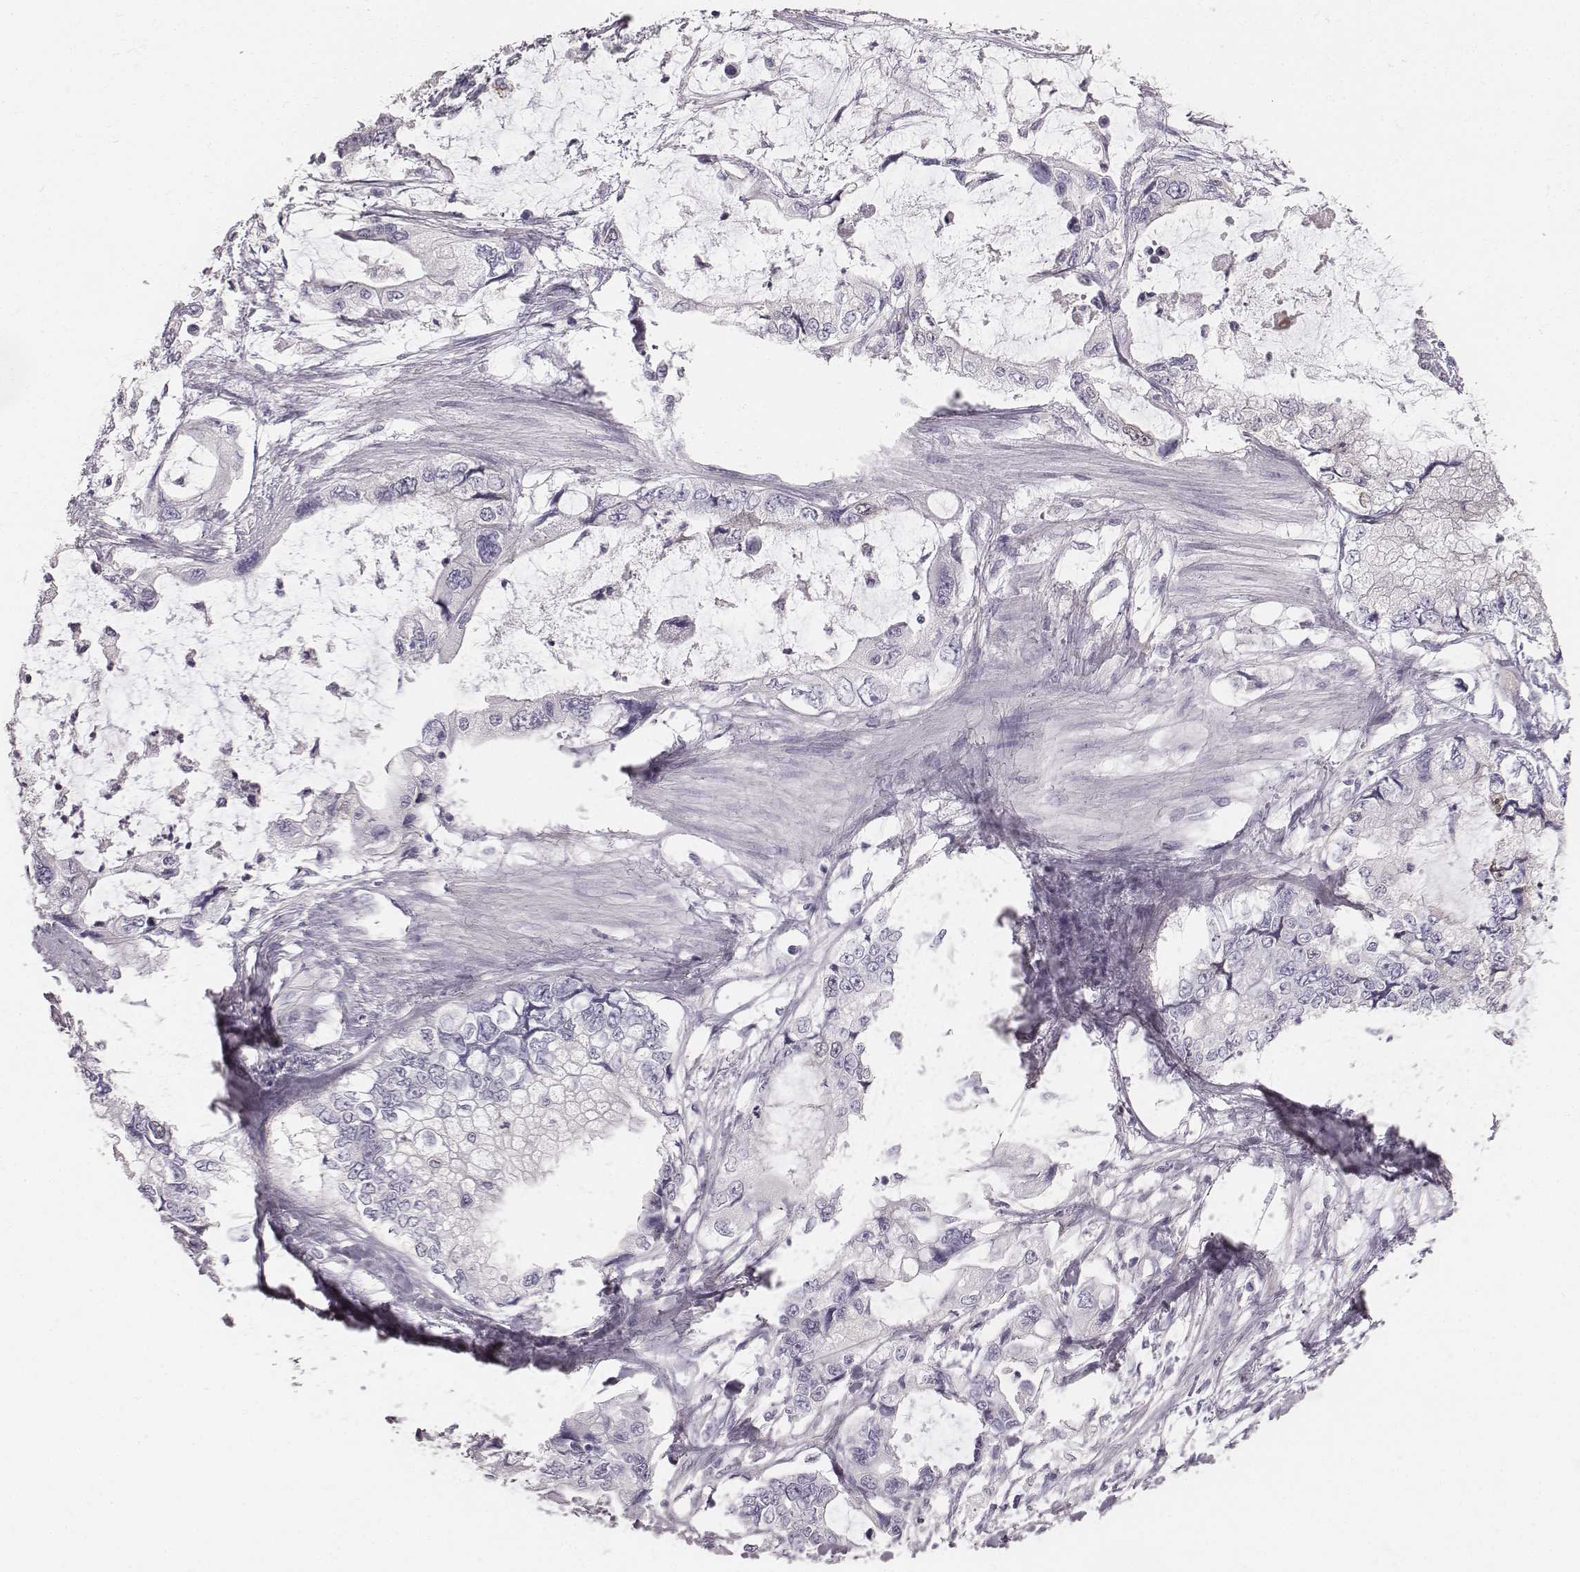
{"staining": {"intensity": "negative", "quantity": "none", "location": "none"}, "tissue": "stomach cancer", "cell_type": "Tumor cells", "image_type": "cancer", "snomed": [{"axis": "morphology", "description": "Adenocarcinoma, NOS"}, {"axis": "topography", "description": "Pancreas"}, {"axis": "topography", "description": "Stomach, upper"}, {"axis": "topography", "description": "Stomach"}], "caption": "DAB (3,3'-diaminobenzidine) immunohistochemical staining of stomach cancer (adenocarcinoma) shows no significant positivity in tumor cells.", "gene": "PBK", "patient": {"sex": "male", "age": 77}}